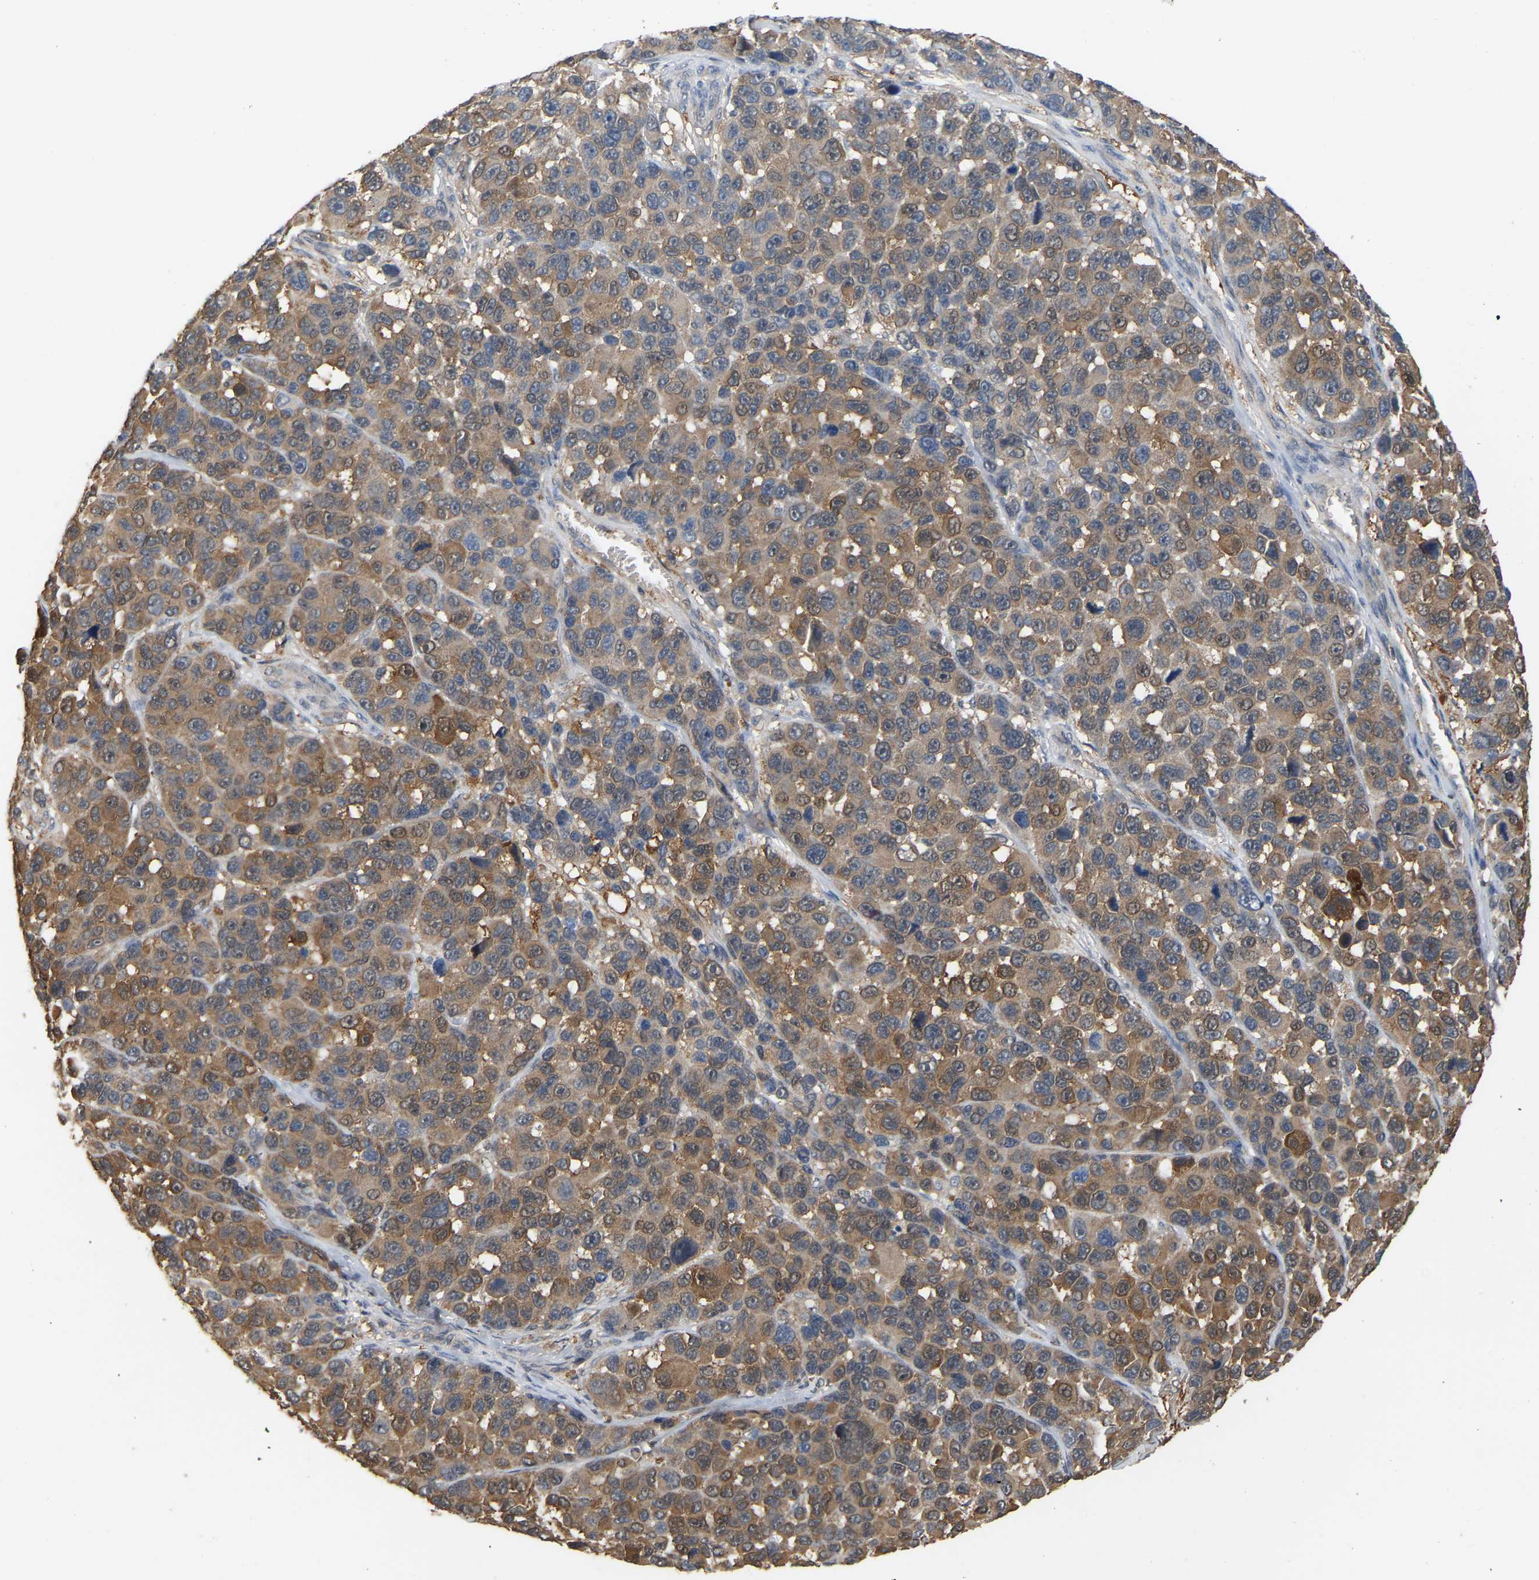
{"staining": {"intensity": "moderate", "quantity": ">75%", "location": "cytoplasmic/membranous"}, "tissue": "melanoma", "cell_type": "Tumor cells", "image_type": "cancer", "snomed": [{"axis": "morphology", "description": "Malignant melanoma, NOS"}, {"axis": "topography", "description": "Skin"}], "caption": "Approximately >75% of tumor cells in malignant melanoma demonstrate moderate cytoplasmic/membranous protein expression as visualized by brown immunohistochemical staining.", "gene": "MTPN", "patient": {"sex": "male", "age": 53}}